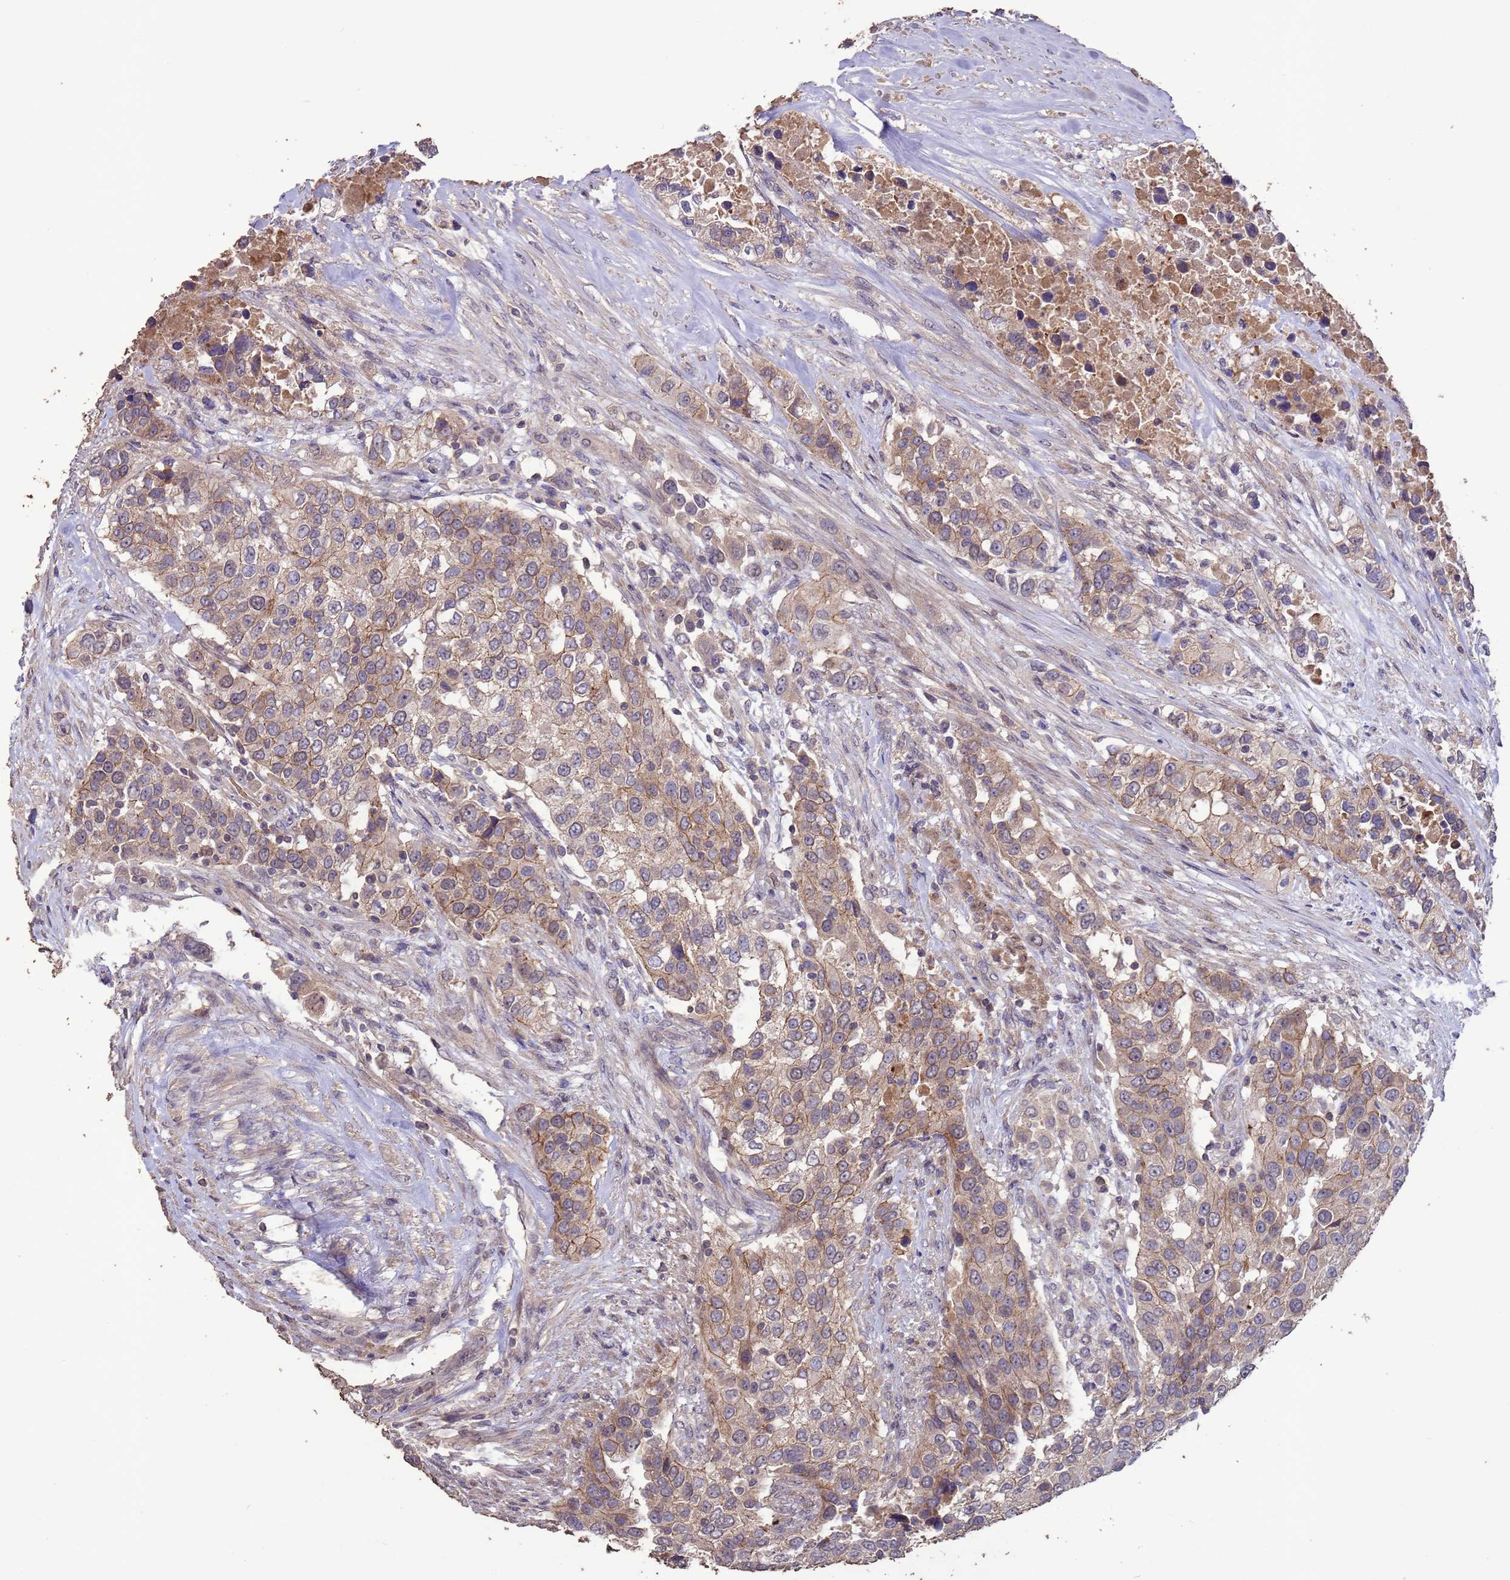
{"staining": {"intensity": "moderate", "quantity": "25%-75%", "location": "cytoplasmic/membranous"}, "tissue": "urothelial cancer", "cell_type": "Tumor cells", "image_type": "cancer", "snomed": [{"axis": "morphology", "description": "Urothelial carcinoma, High grade"}, {"axis": "topography", "description": "Urinary bladder"}], "caption": "Immunohistochemical staining of human high-grade urothelial carcinoma exhibits medium levels of moderate cytoplasmic/membranous protein positivity in about 25%-75% of tumor cells.", "gene": "SLC9B2", "patient": {"sex": "female", "age": 80}}